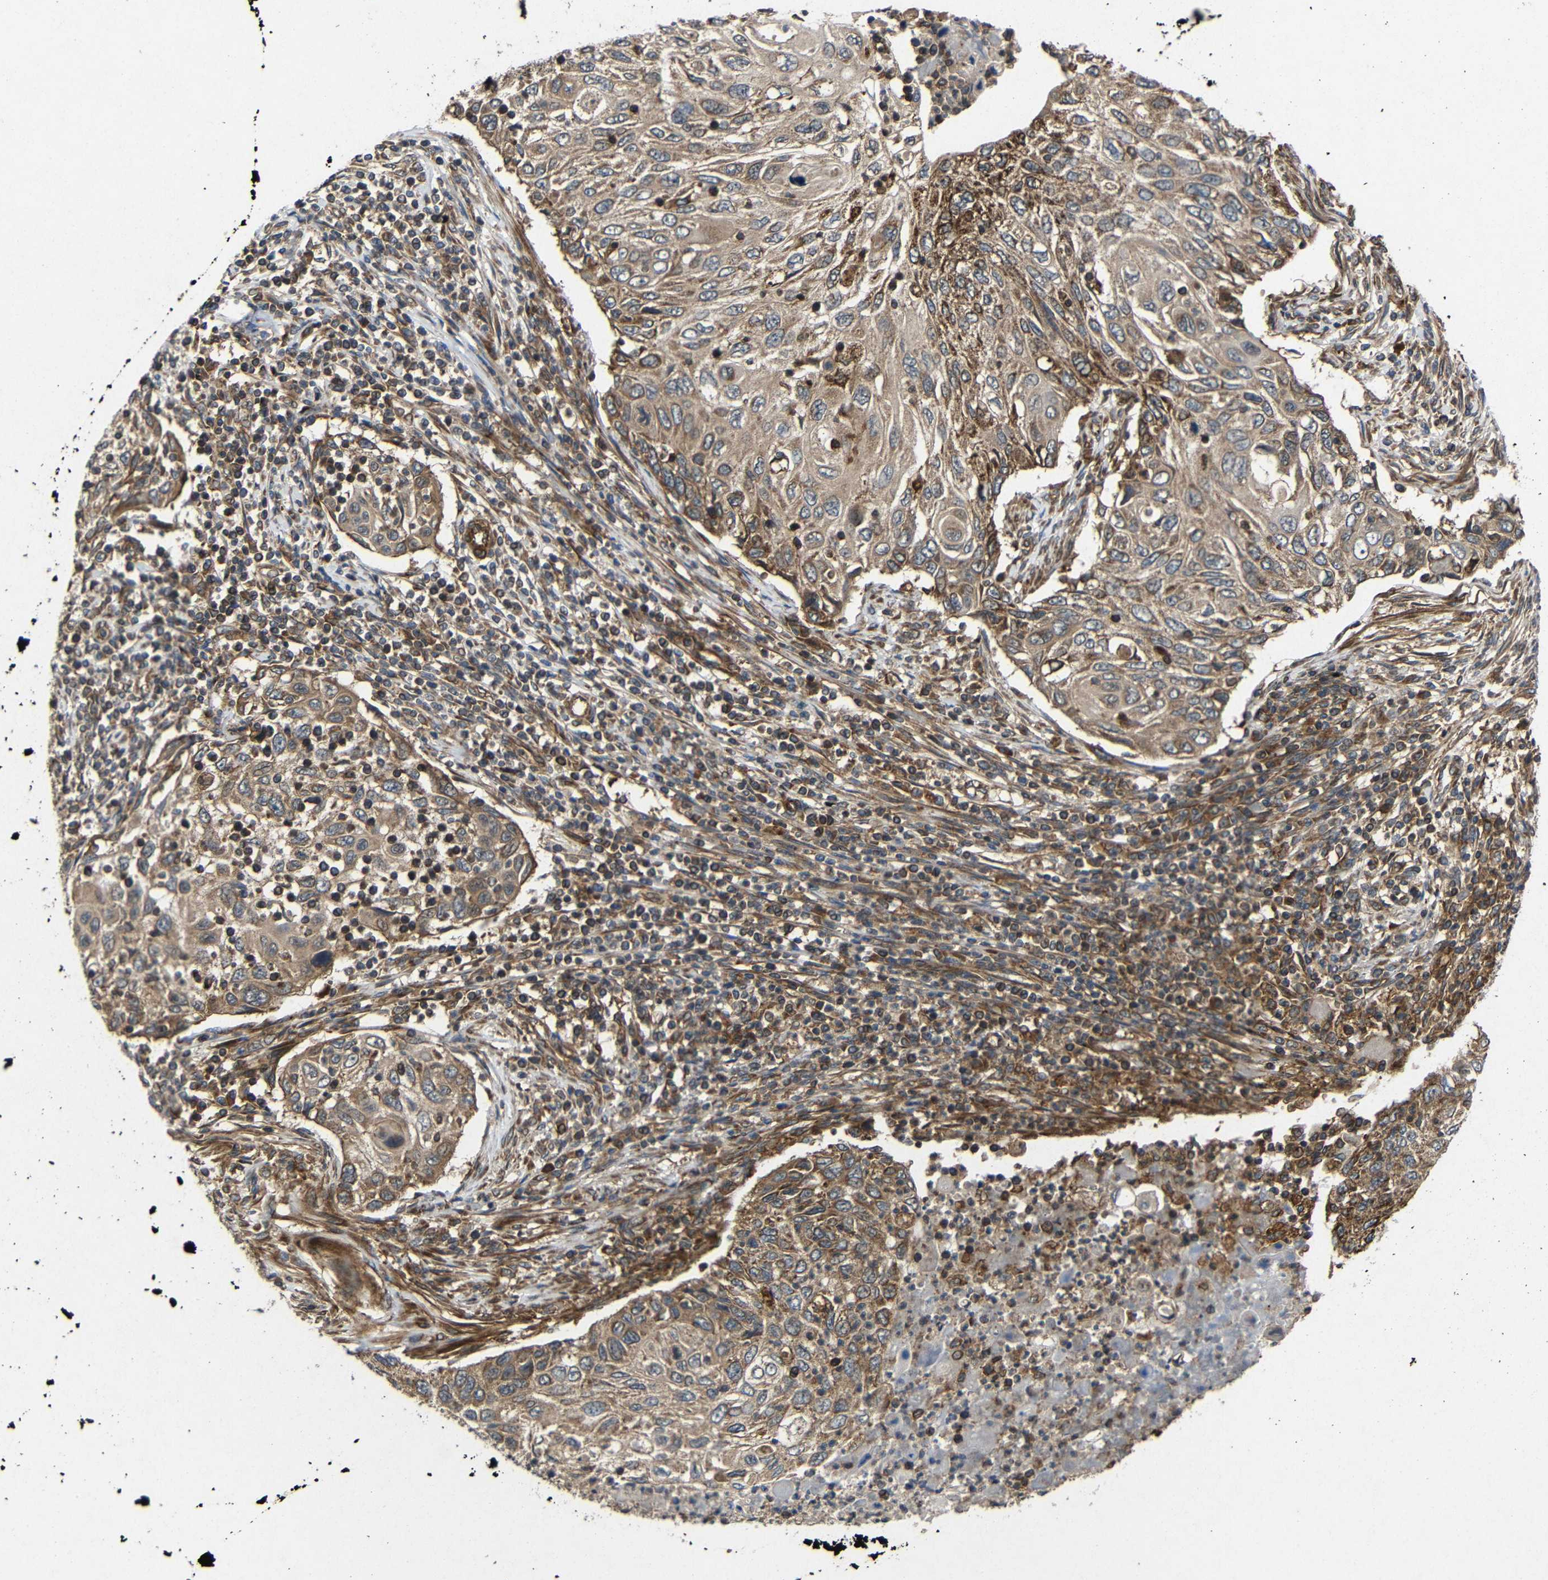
{"staining": {"intensity": "weak", "quantity": ">75%", "location": "cytoplasmic/membranous"}, "tissue": "cervical cancer", "cell_type": "Tumor cells", "image_type": "cancer", "snomed": [{"axis": "morphology", "description": "Squamous cell carcinoma, NOS"}, {"axis": "topography", "description": "Cervix"}], "caption": "Brown immunohistochemical staining in human cervical cancer (squamous cell carcinoma) demonstrates weak cytoplasmic/membranous expression in approximately >75% of tumor cells.", "gene": "EIF2S1", "patient": {"sex": "female", "age": 70}}